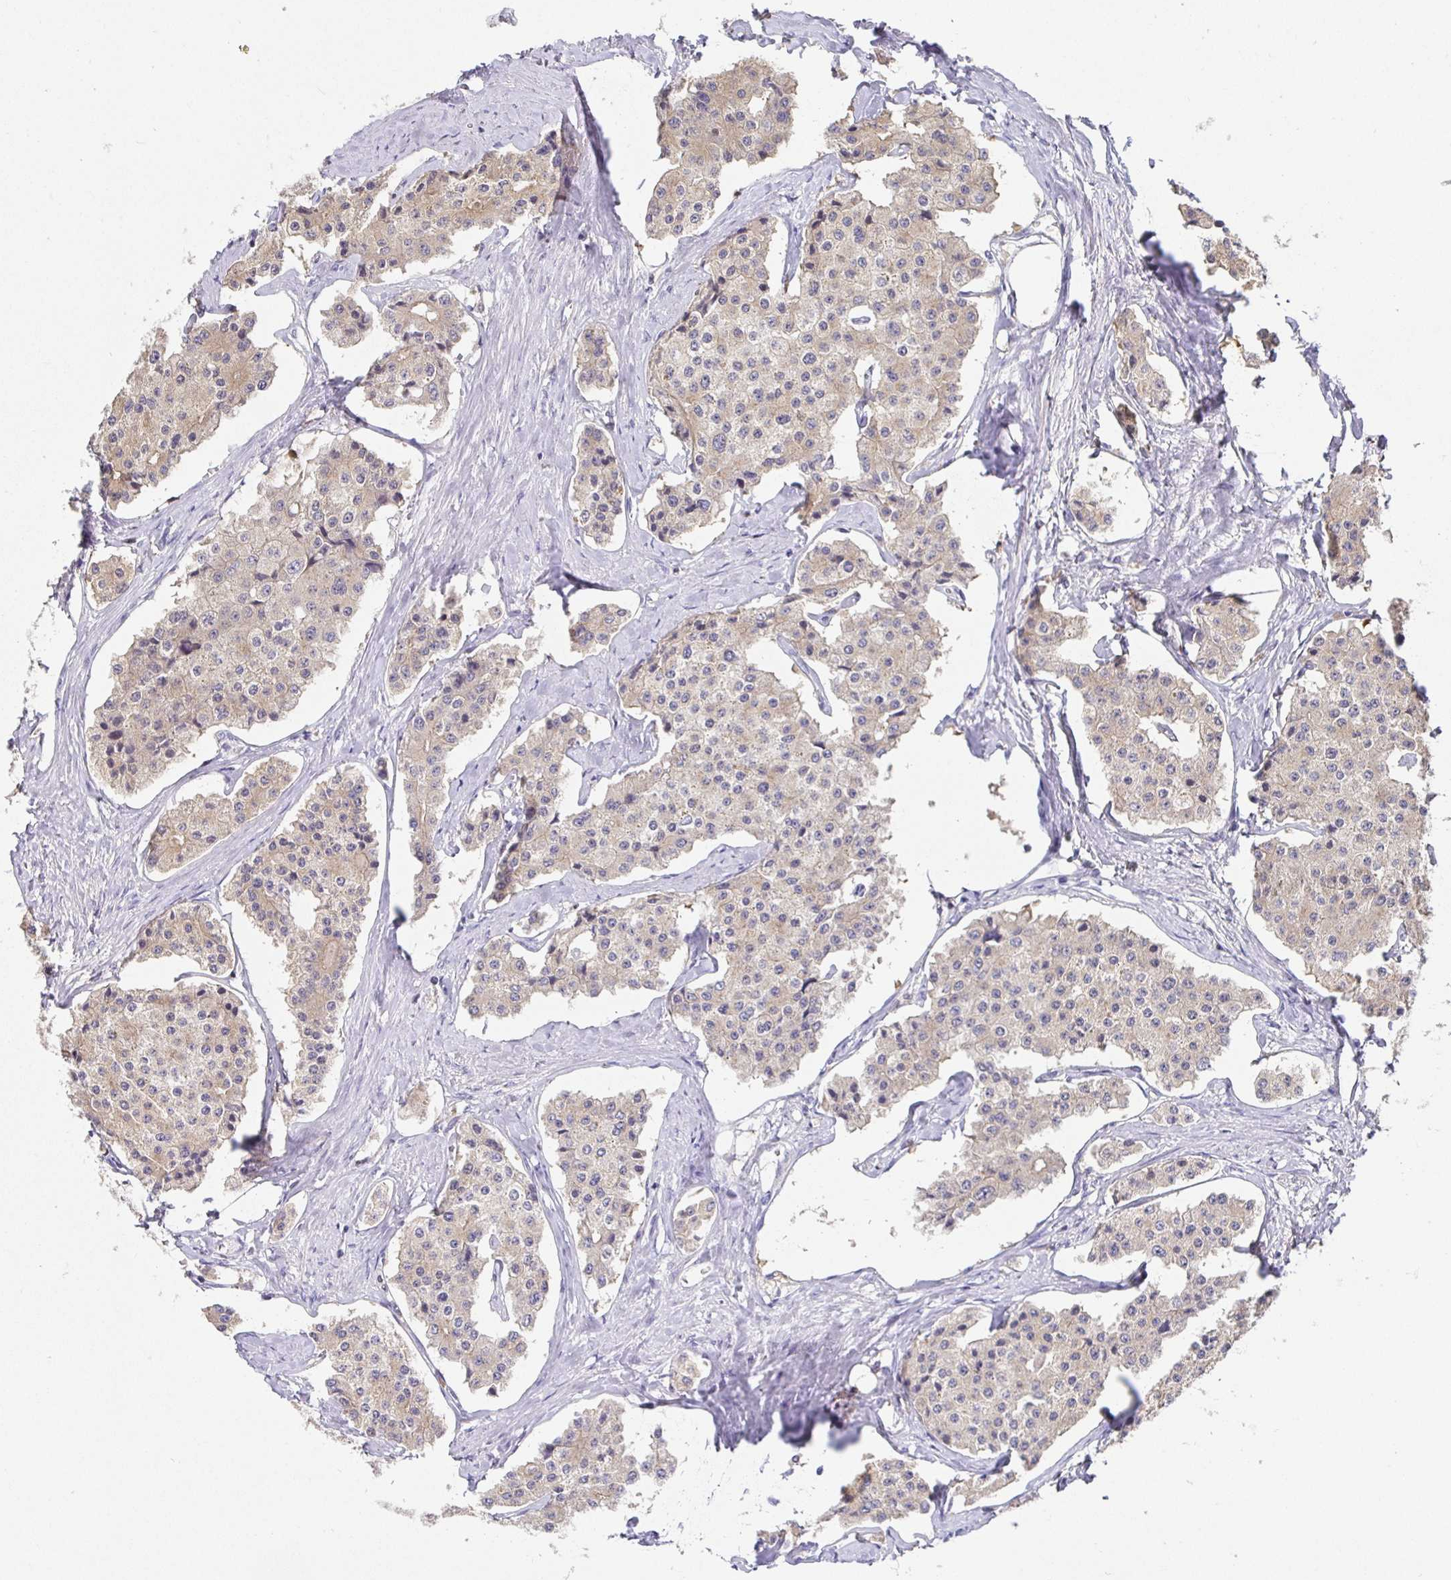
{"staining": {"intensity": "weak", "quantity": ">75%", "location": "cytoplasmic/membranous"}, "tissue": "carcinoid", "cell_type": "Tumor cells", "image_type": "cancer", "snomed": [{"axis": "morphology", "description": "Carcinoid, malignant, NOS"}, {"axis": "topography", "description": "Small intestine"}], "caption": "Immunohistochemistry (DAB (3,3'-diaminobenzidine)) staining of carcinoid demonstrates weak cytoplasmic/membranous protein staining in approximately >75% of tumor cells. (DAB IHC with brightfield microscopy, high magnification).", "gene": "SATB1", "patient": {"sex": "female", "age": 65}}